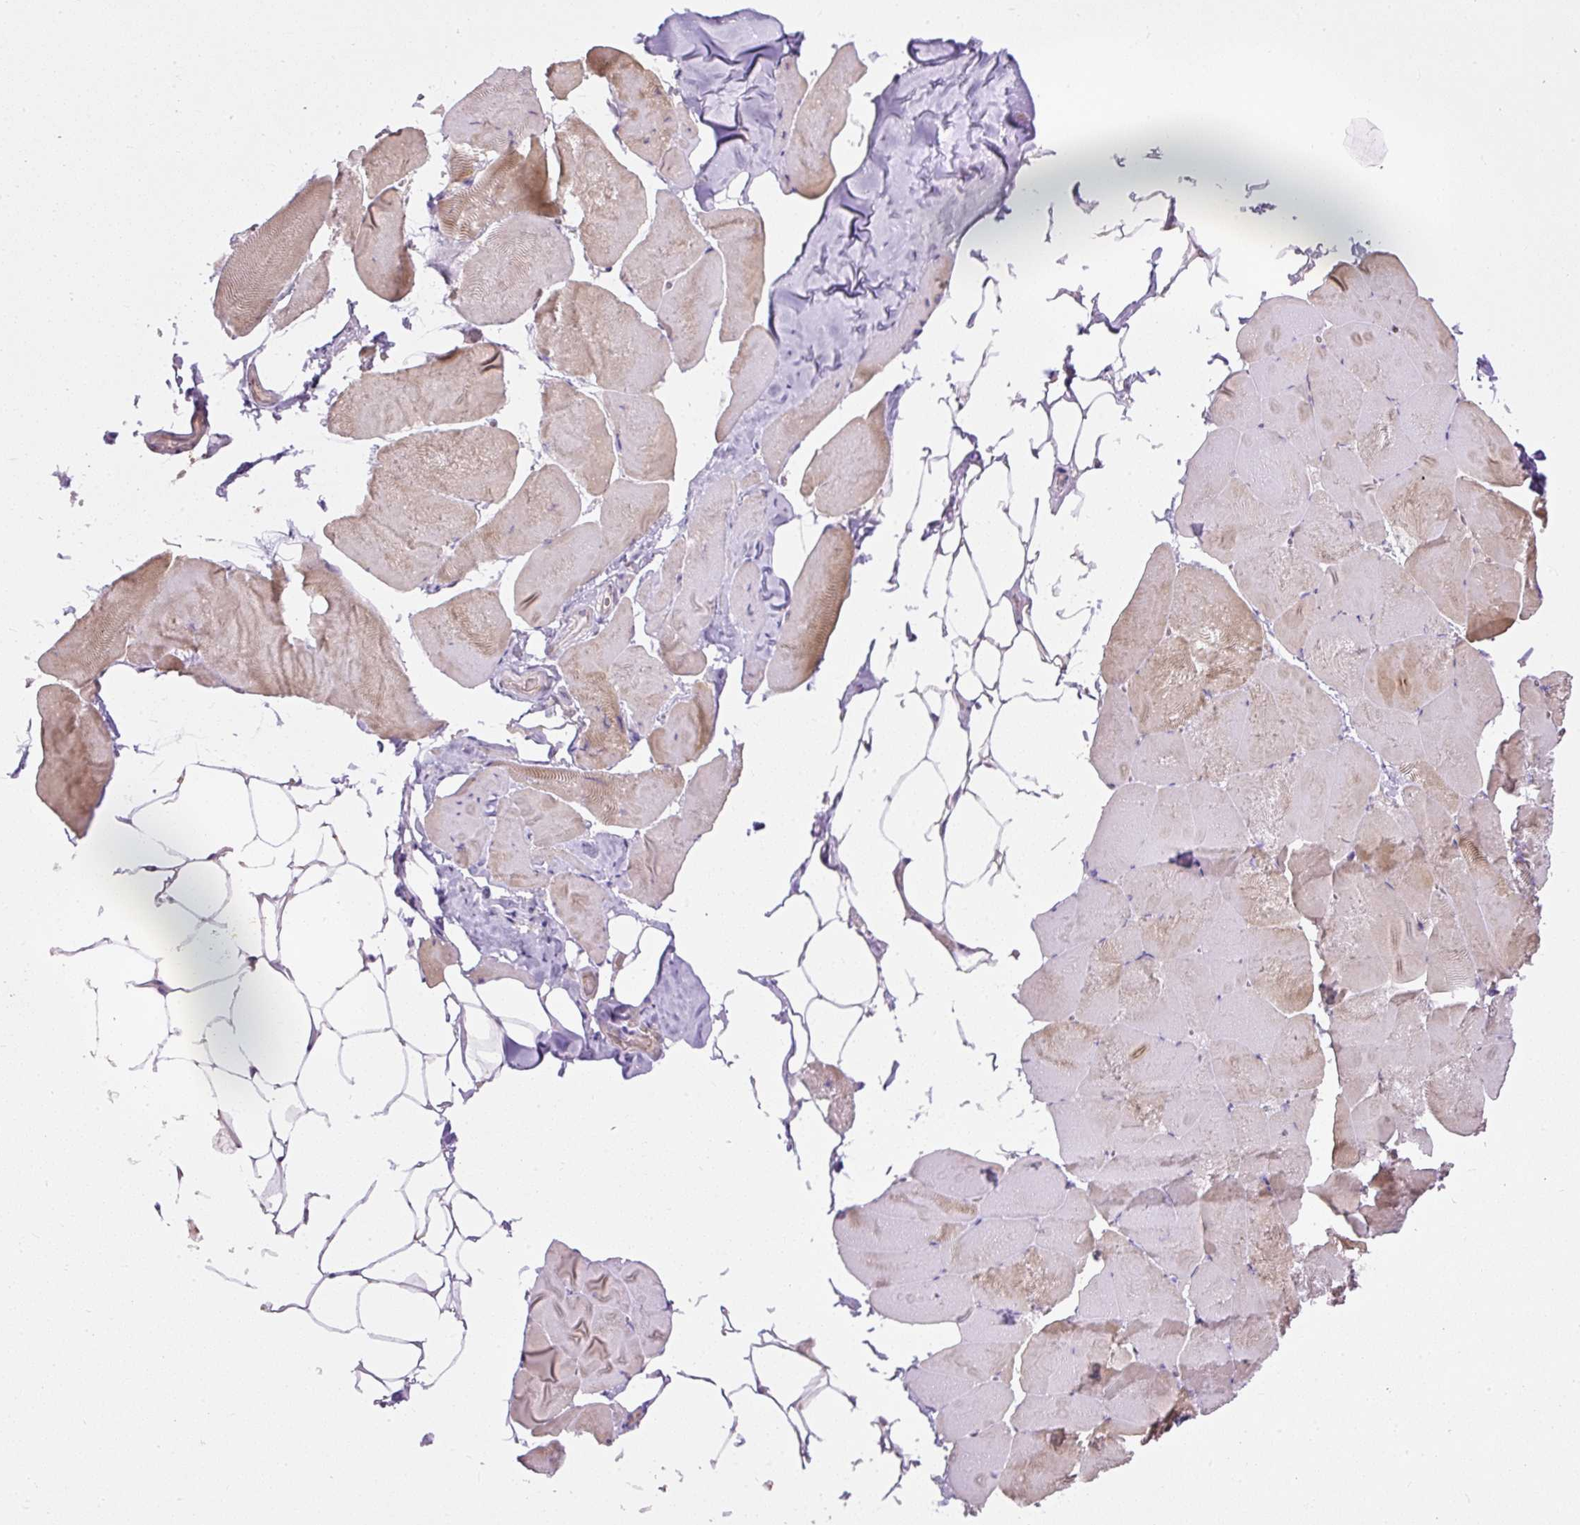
{"staining": {"intensity": "weak", "quantity": "25%-75%", "location": "cytoplasmic/membranous"}, "tissue": "skeletal muscle", "cell_type": "Myocytes", "image_type": "normal", "snomed": [{"axis": "morphology", "description": "Normal tissue, NOS"}, {"axis": "topography", "description": "Skeletal muscle"}], "caption": "This histopathology image displays immunohistochemistry staining of unremarkable skeletal muscle, with low weak cytoplasmic/membranous staining in approximately 25%-75% of myocytes.", "gene": "FAM149A", "patient": {"sex": "female", "age": 64}}